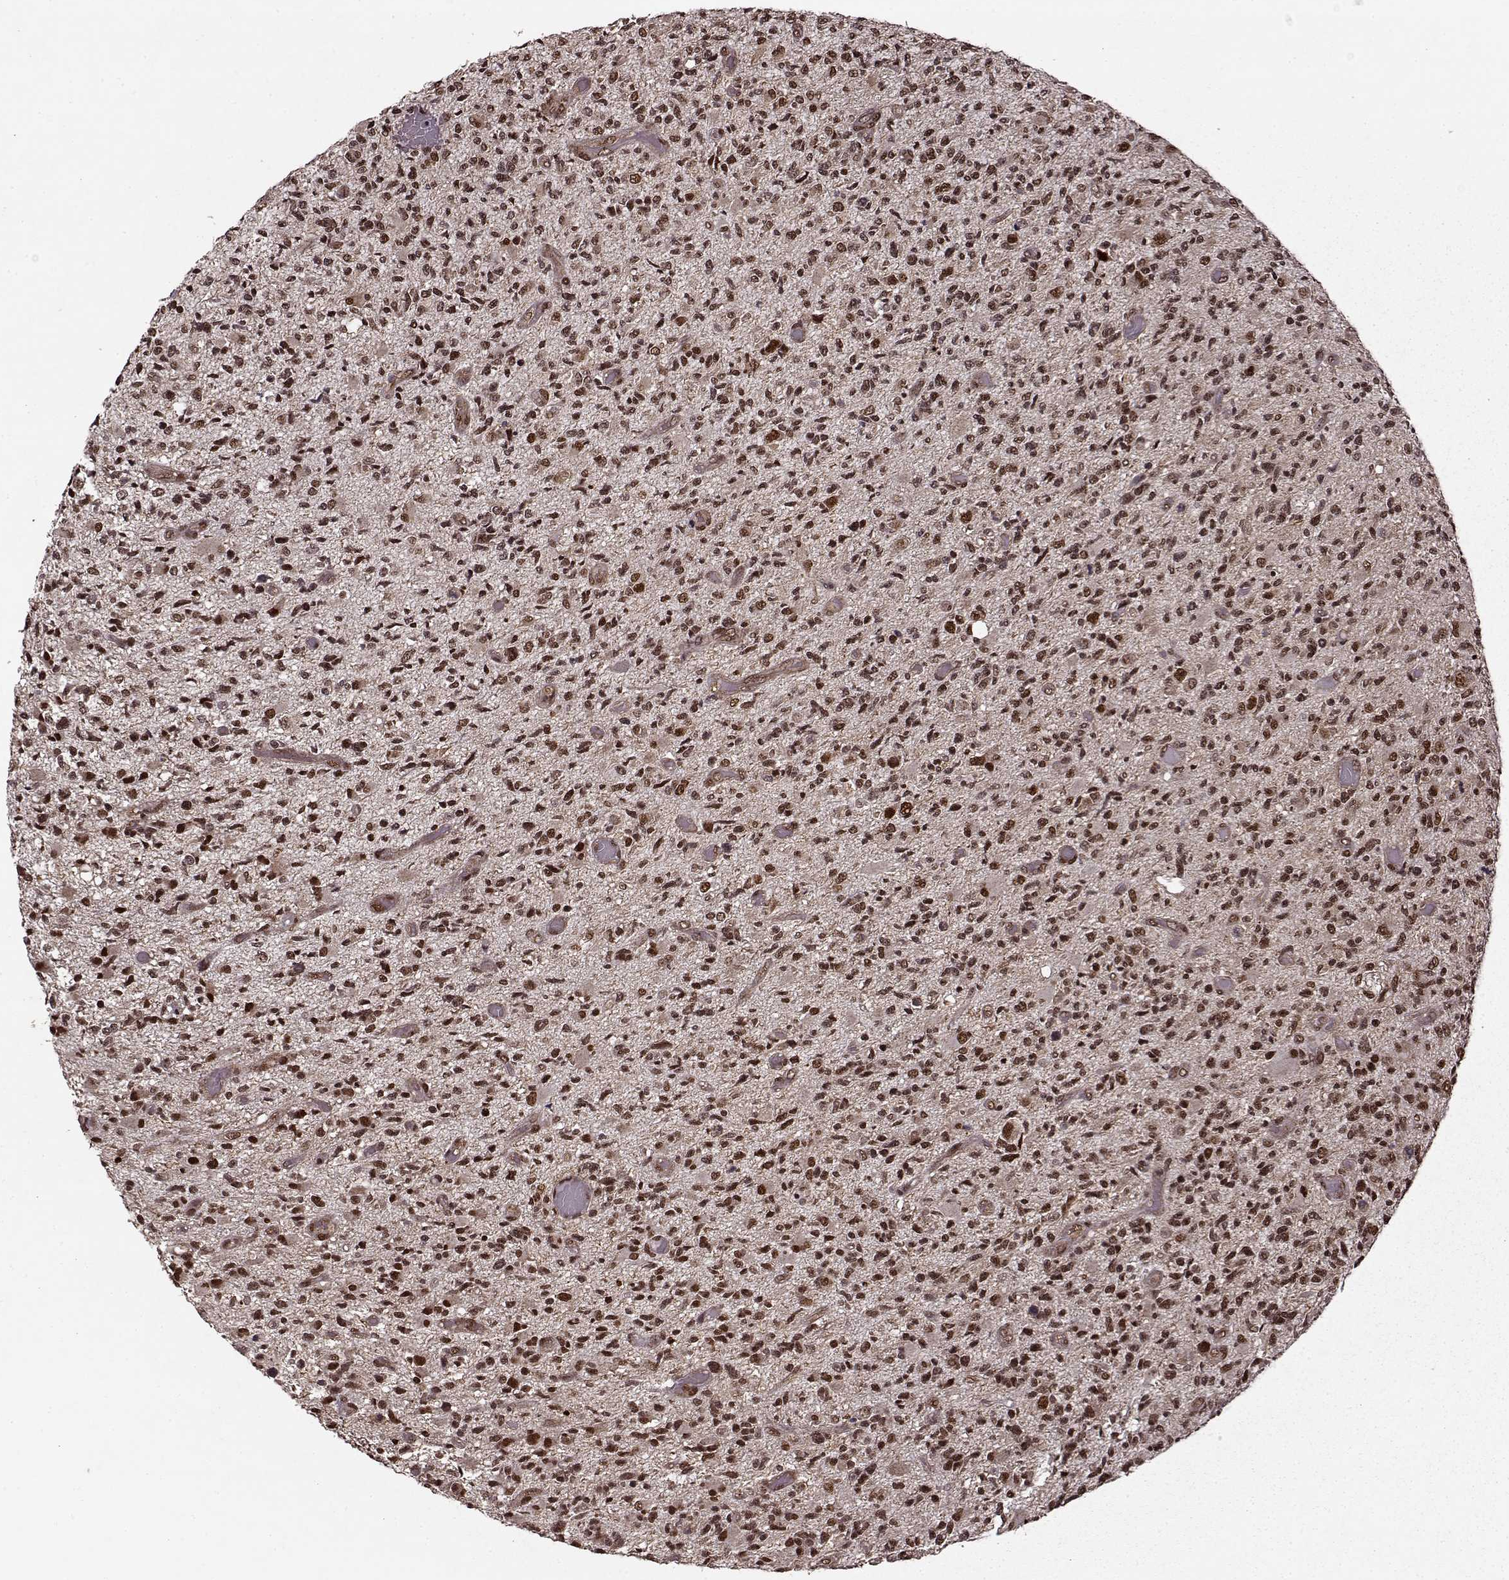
{"staining": {"intensity": "moderate", "quantity": ">75%", "location": "nuclear"}, "tissue": "glioma", "cell_type": "Tumor cells", "image_type": "cancer", "snomed": [{"axis": "morphology", "description": "Glioma, malignant, High grade"}, {"axis": "topography", "description": "Brain"}], "caption": "Immunohistochemical staining of glioma reveals medium levels of moderate nuclear protein positivity in about >75% of tumor cells. Ihc stains the protein of interest in brown and the nuclei are stained blue.", "gene": "PSMA7", "patient": {"sex": "female", "age": 63}}